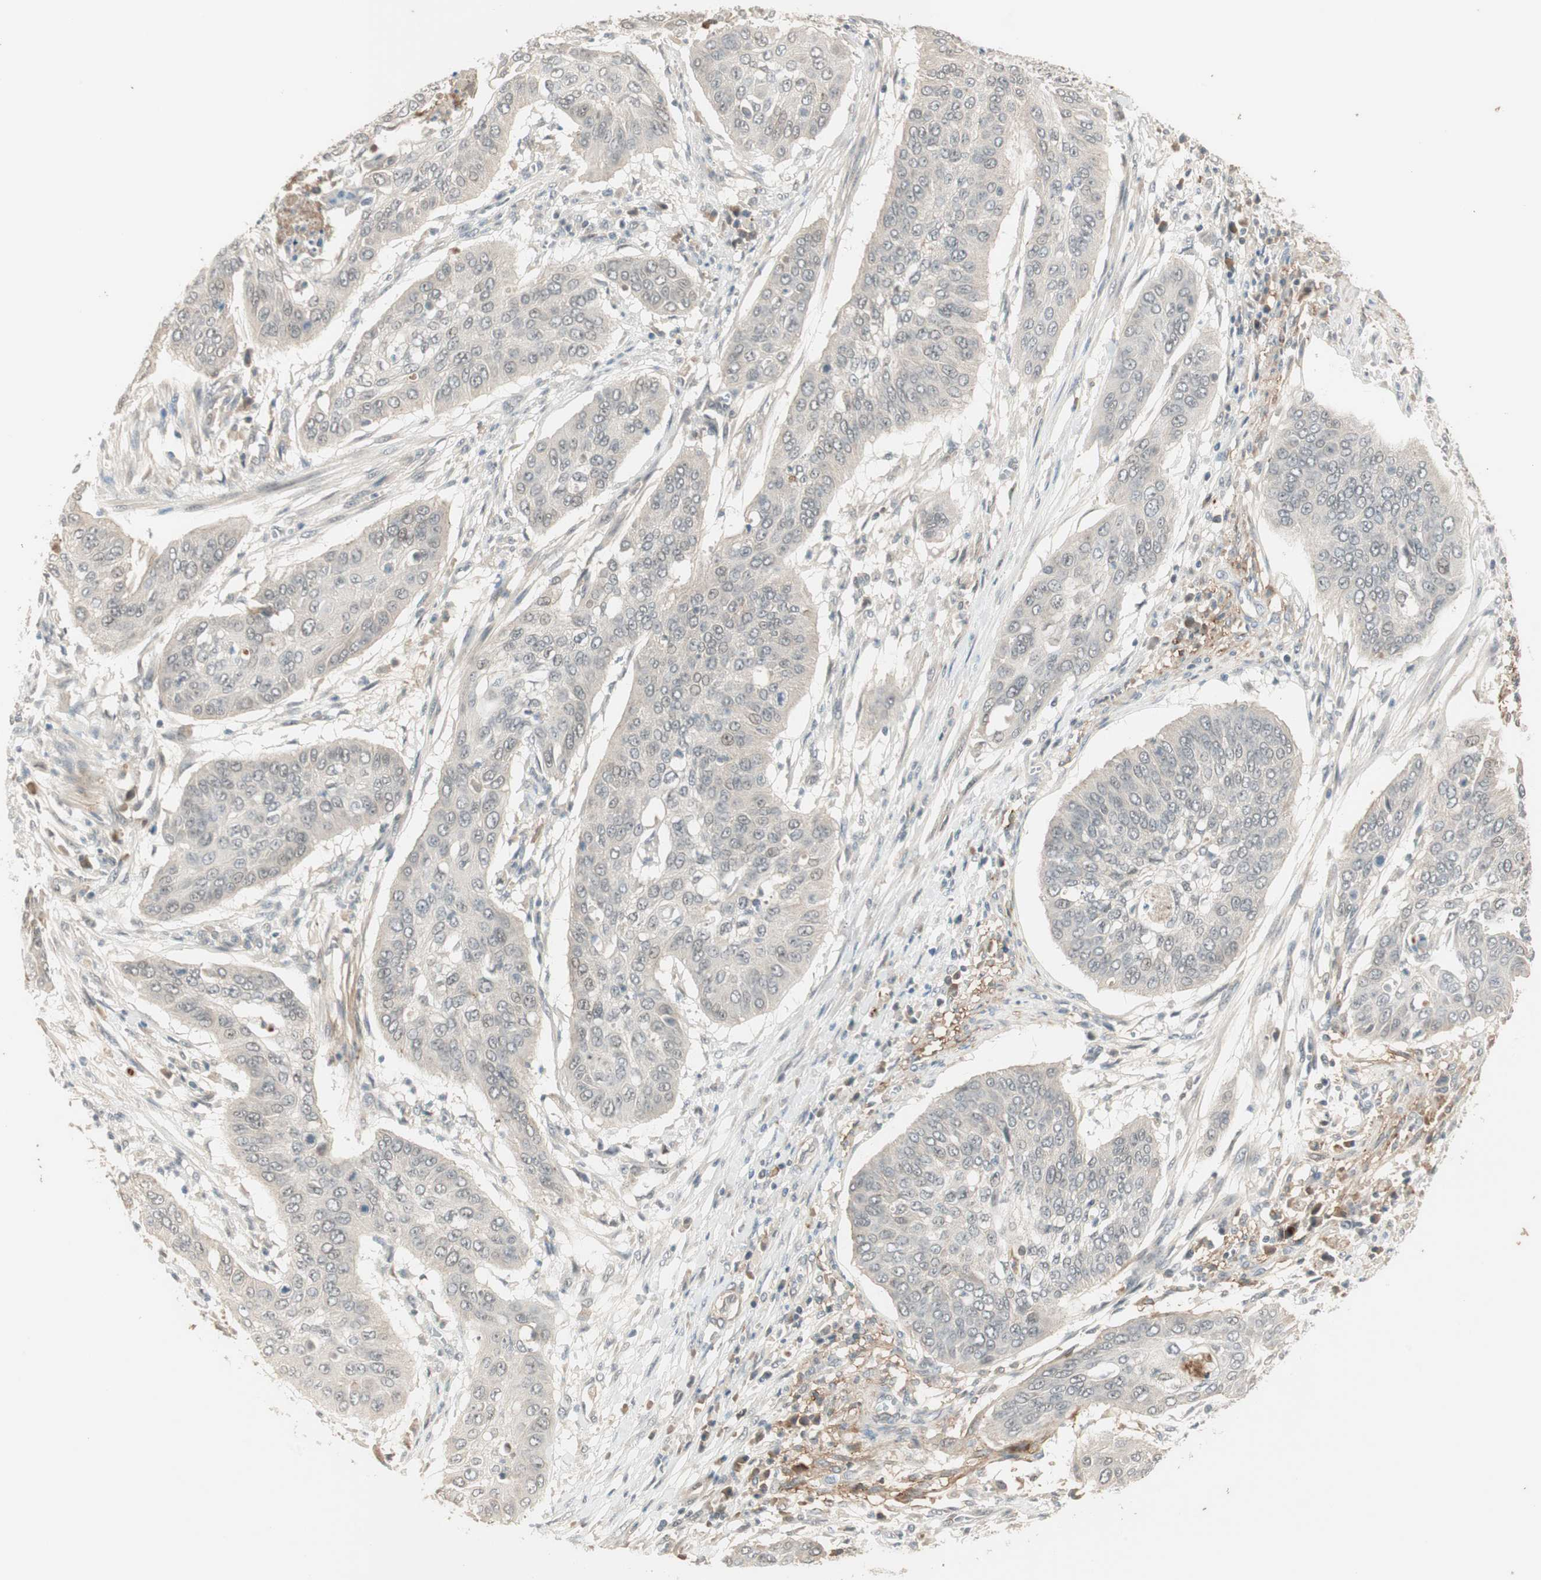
{"staining": {"intensity": "negative", "quantity": "none", "location": "none"}, "tissue": "cervical cancer", "cell_type": "Tumor cells", "image_type": "cancer", "snomed": [{"axis": "morphology", "description": "Squamous cell carcinoma, NOS"}, {"axis": "topography", "description": "Cervix"}], "caption": "A micrograph of human cervical cancer is negative for staining in tumor cells.", "gene": "RNGTT", "patient": {"sex": "female", "age": 39}}